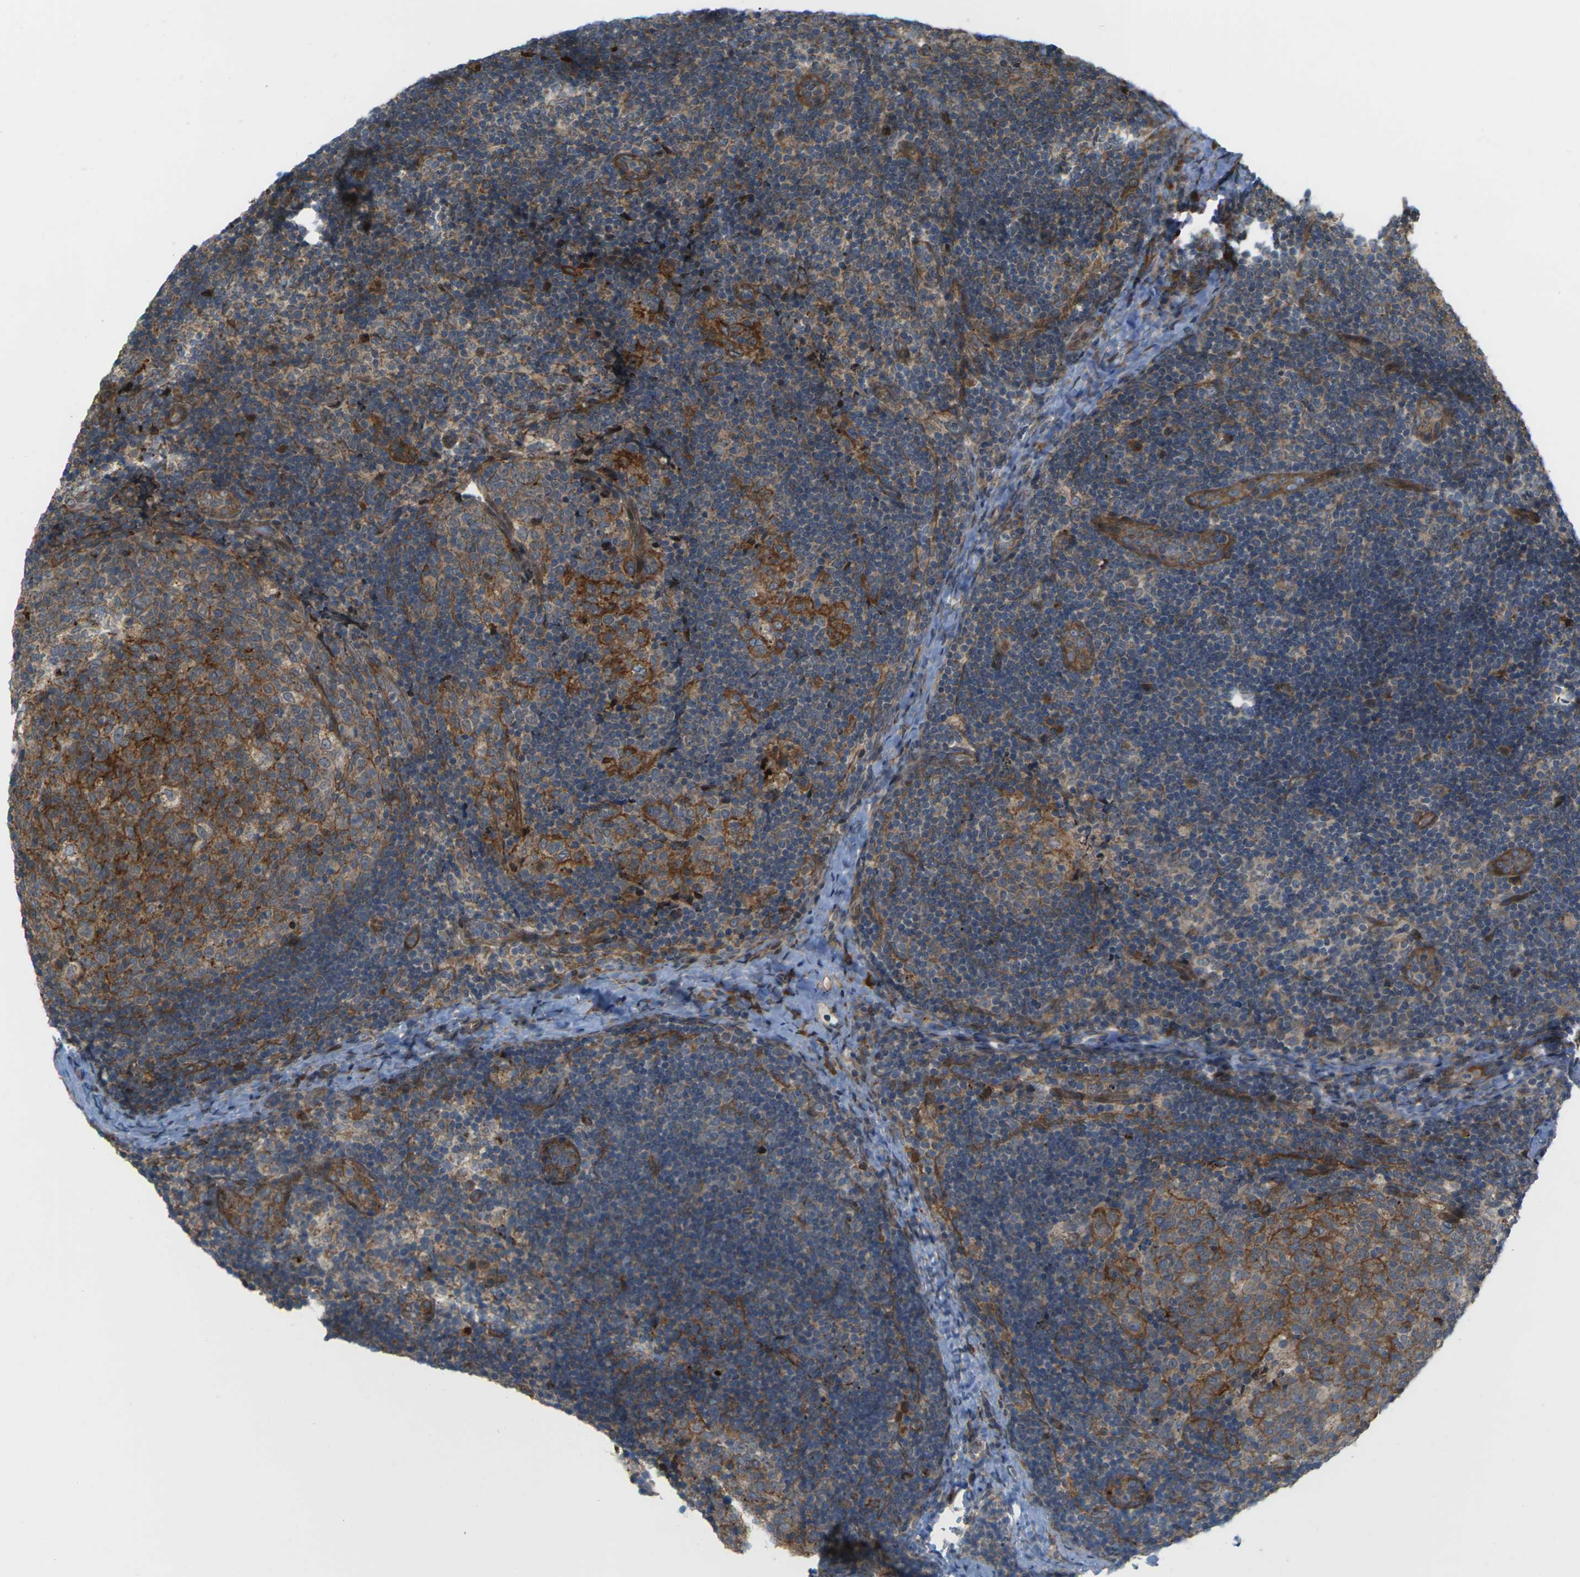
{"staining": {"intensity": "moderate", "quantity": ">75%", "location": "cytoplasmic/membranous"}, "tissue": "lymph node", "cell_type": "Germinal center cells", "image_type": "normal", "snomed": [{"axis": "morphology", "description": "Normal tissue, NOS"}, {"axis": "topography", "description": "Lymph node"}], "caption": "Immunohistochemical staining of benign lymph node shows medium levels of moderate cytoplasmic/membranous staining in approximately >75% of germinal center cells. Nuclei are stained in blue.", "gene": "ROBO1", "patient": {"sex": "female", "age": 14}}